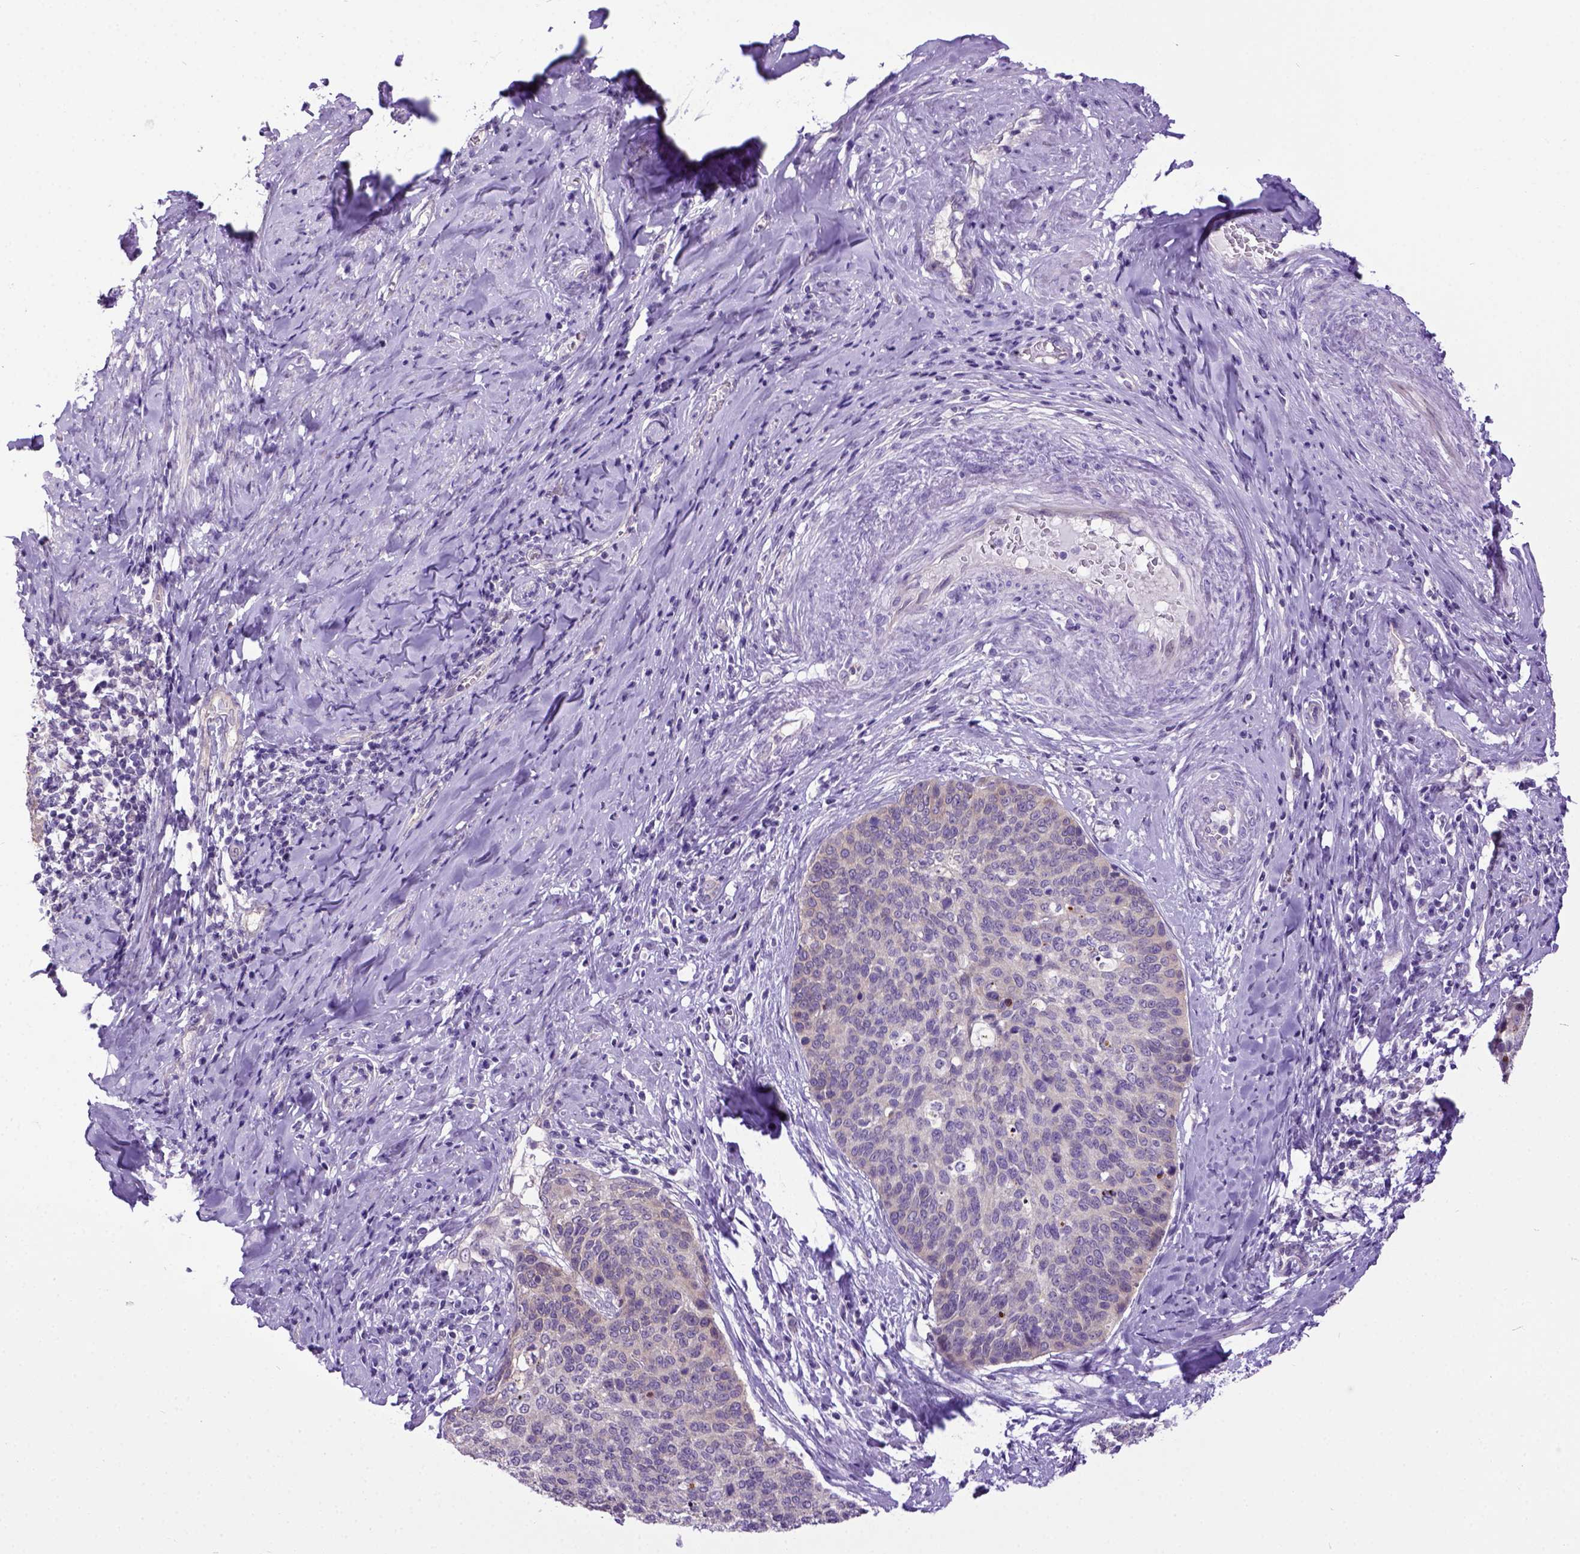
{"staining": {"intensity": "weak", "quantity": "25%-75%", "location": "cytoplasmic/membranous"}, "tissue": "cervical cancer", "cell_type": "Tumor cells", "image_type": "cancer", "snomed": [{"axis": "morphology", "description": "Squamous cell carcinoma, NOS"}, {"axis": "topography", "description": "Cervix"}], "caption": "An immunohistochemistry micrograph of neoplastic tissue is shown. Protein staining in brown shows weak cytoplasmic/membranous positivity in cervical cancer (squamous cell carcinoma) within tumor cells. The protein of interest is stained brown, and the nuclei are stained in blue (DAB IHC with brightfield microscopy, high magnification).", "gene": "NEK5", "patient": {"sex": "female", "age": 69}}